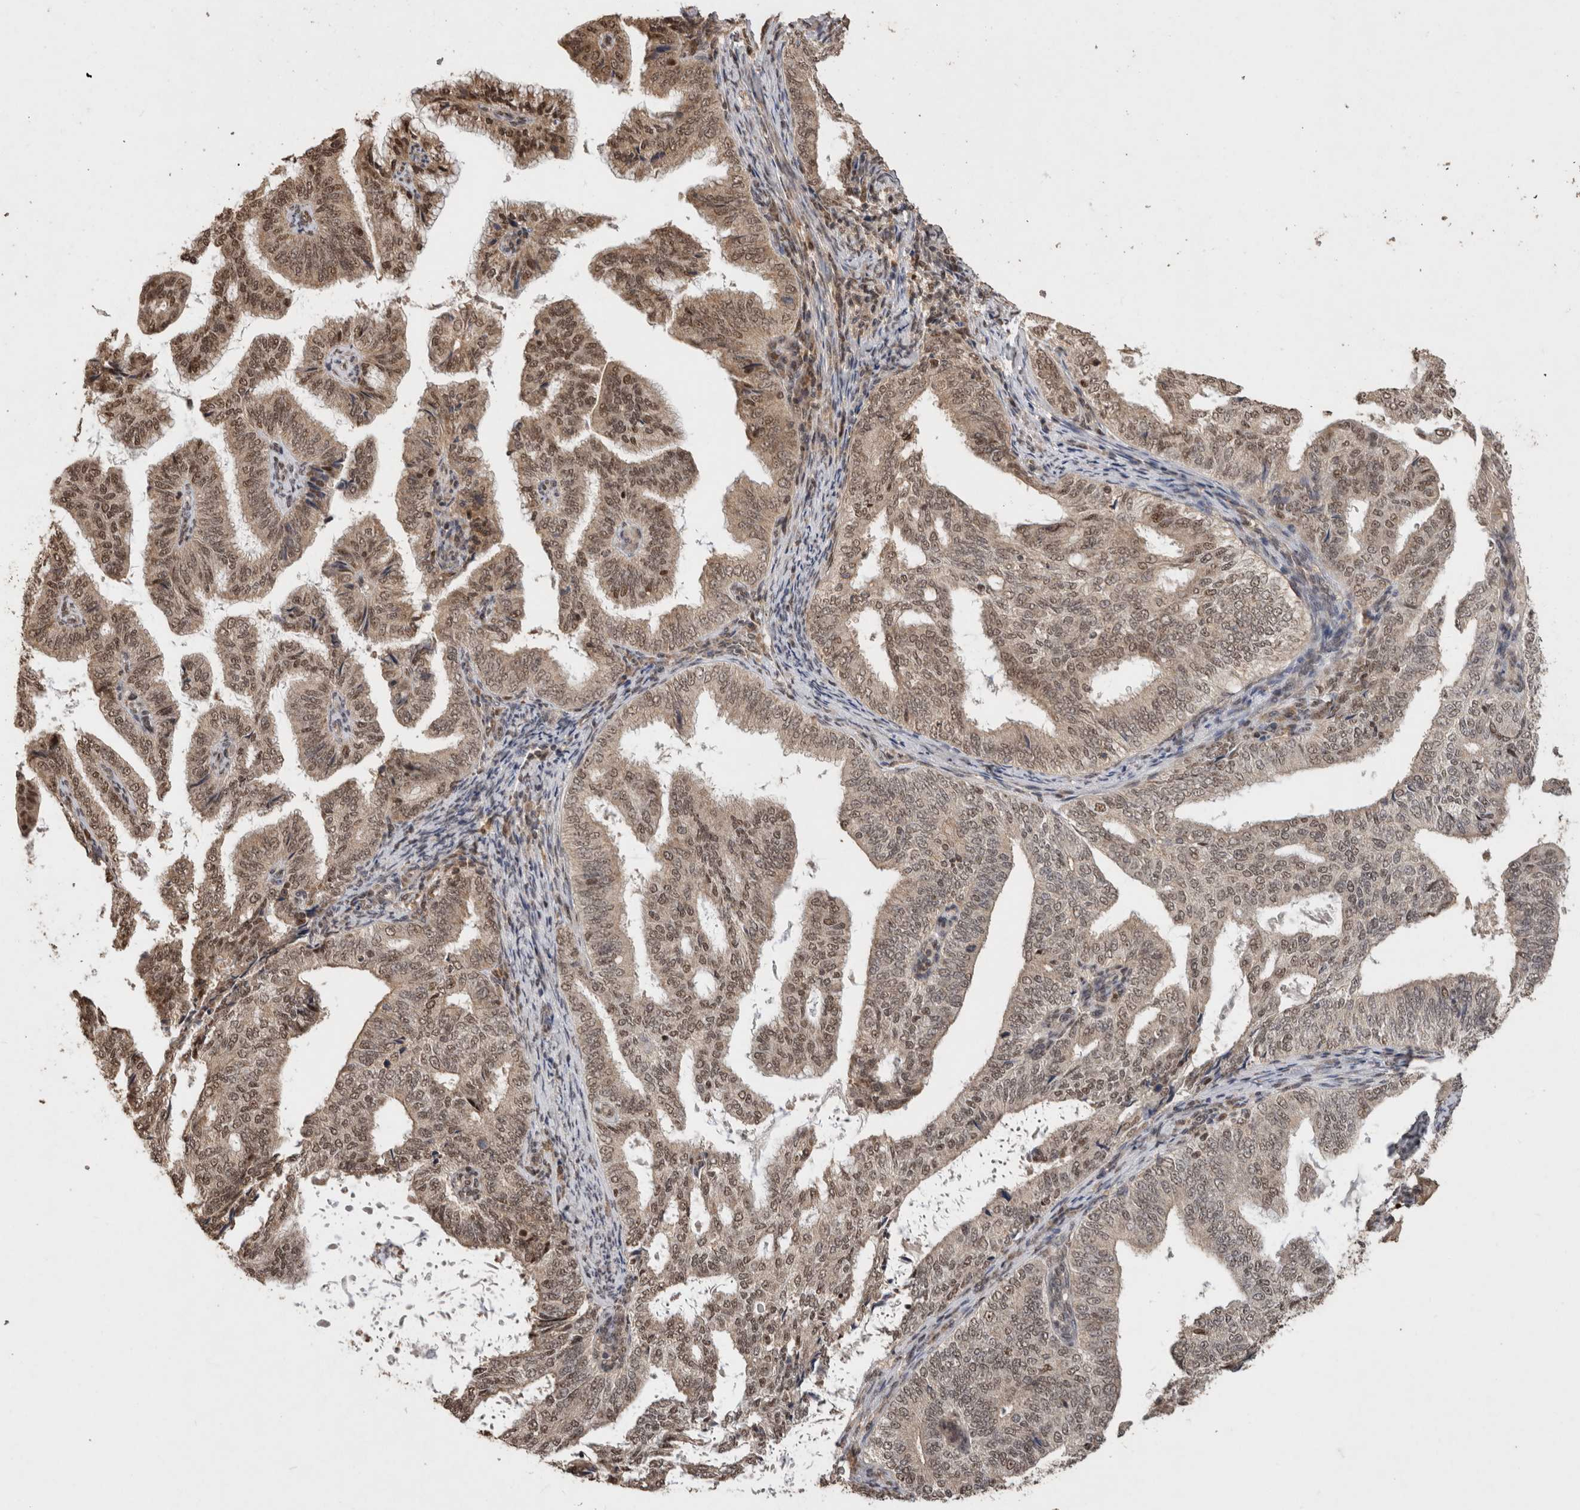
{"staining": {"intensity": "moderate", "quantity": ">75%", "location": "cytoplasmic/membranous,nuclear"}, "tissue": "endometrial cancer", "cell_type": "Tumor cells", "image_type": "cancer", "snomed": [{"axis": "morphology", "description": "Adenocarcinoma, NOS"}, {"axis": "topography", "description": "Endometrium"}], "caption": "Immunohistochemistry (IHC) of human endometrial cancer (adenocarcinoma) reveals medium levels of moderate cytoplasmic/membranous and nuclear positivity in approximately >75% of tumor cells.", "gene": "KEAP1", "patient": {"sex": "female", "age": 58}}